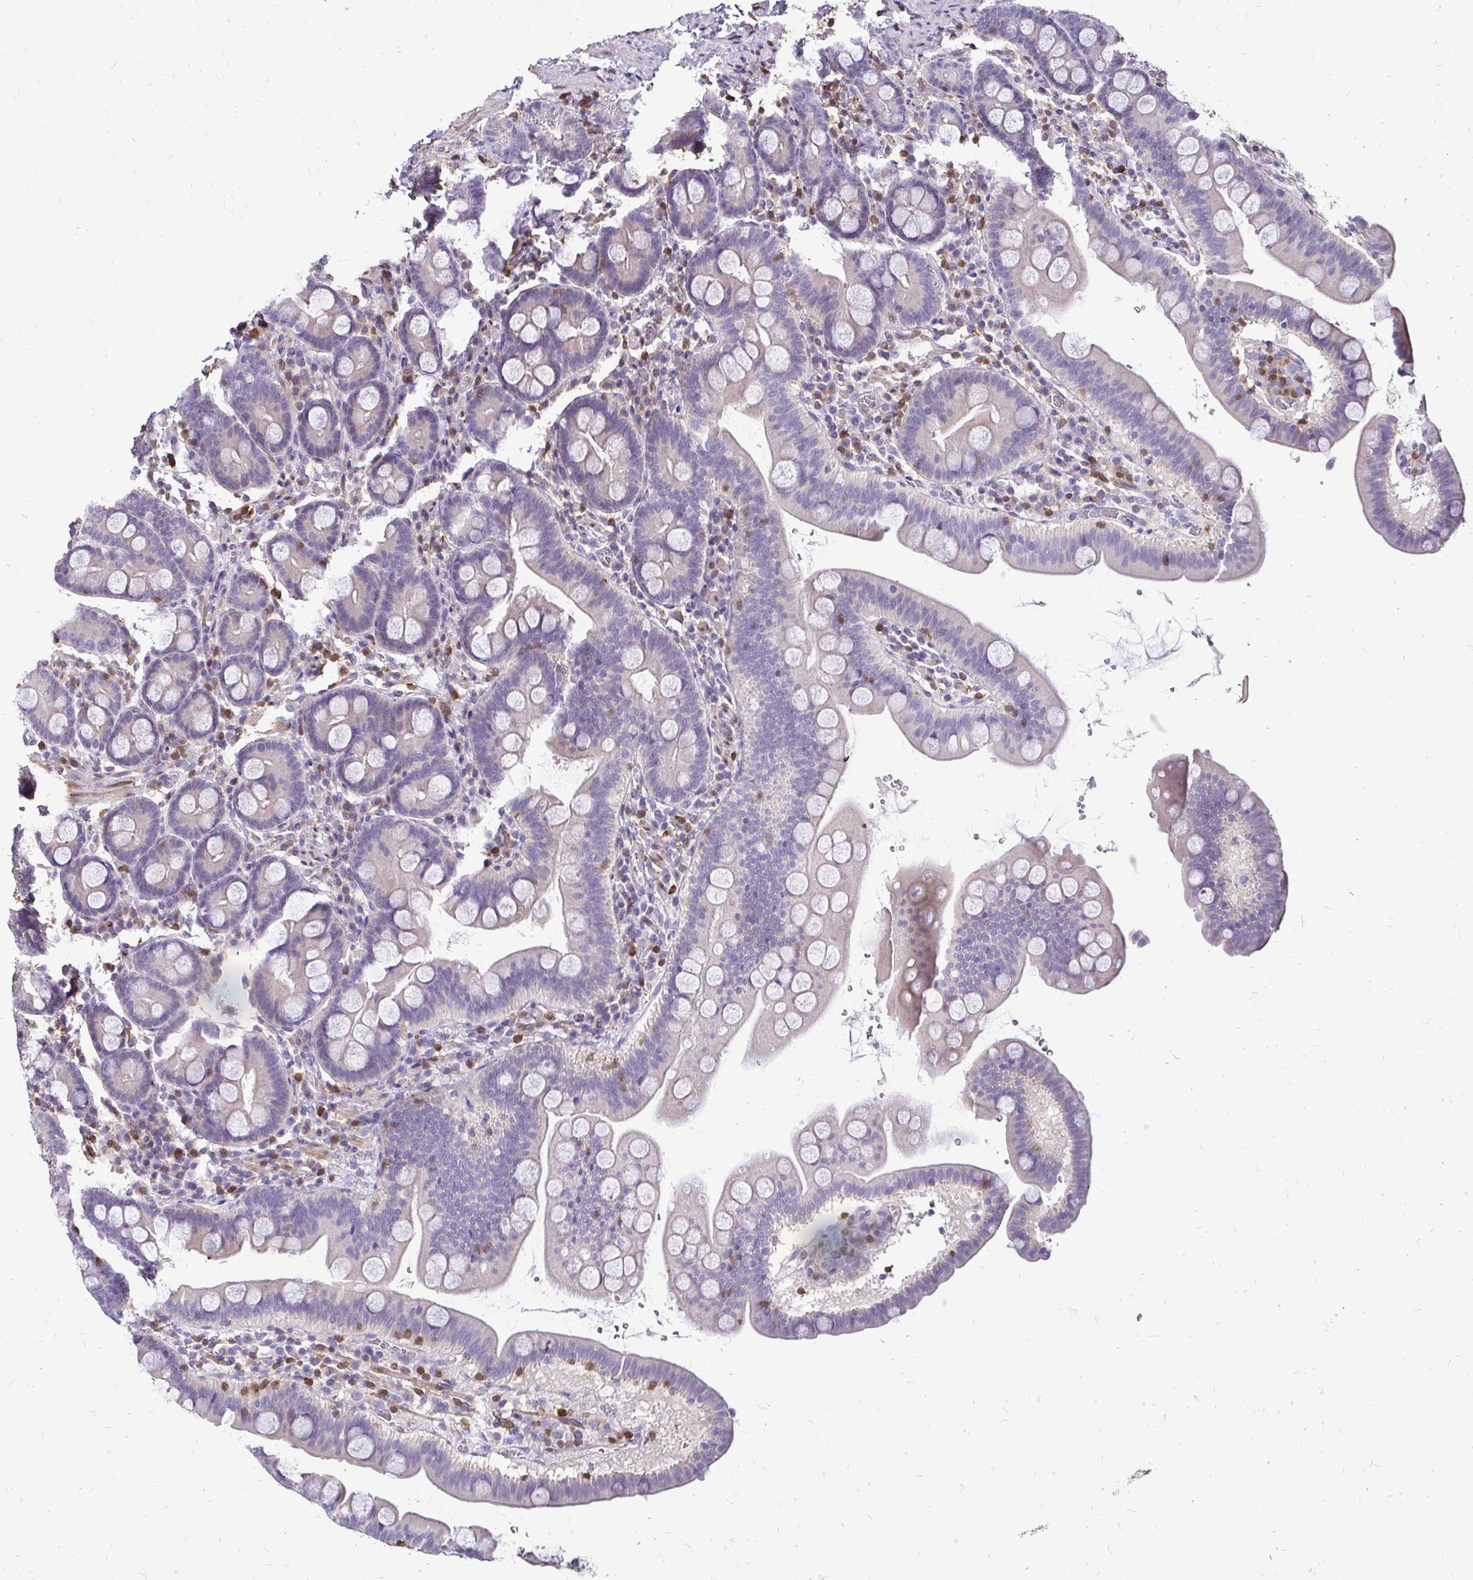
{"staining": {"intensity": "negative", "quantity": "none", "location": "none"}, "tissue": "duodenum", "cell_type": "Glandular cells", "image_type": "normal", "snomed": [{"axis": "morphology", "description": "Normal tissue, NOS"}, {"axis": "topography", "description": "Pancreas"}, {"axis": "topography", "description": "Duodenum"}], "caption": "This is an immunohistochemistry (IHC) image of normal human duodenum. There is no expression in glandular cells.", "gene": "ZFP1", "patient": {"sex": "male", "age": 59}}